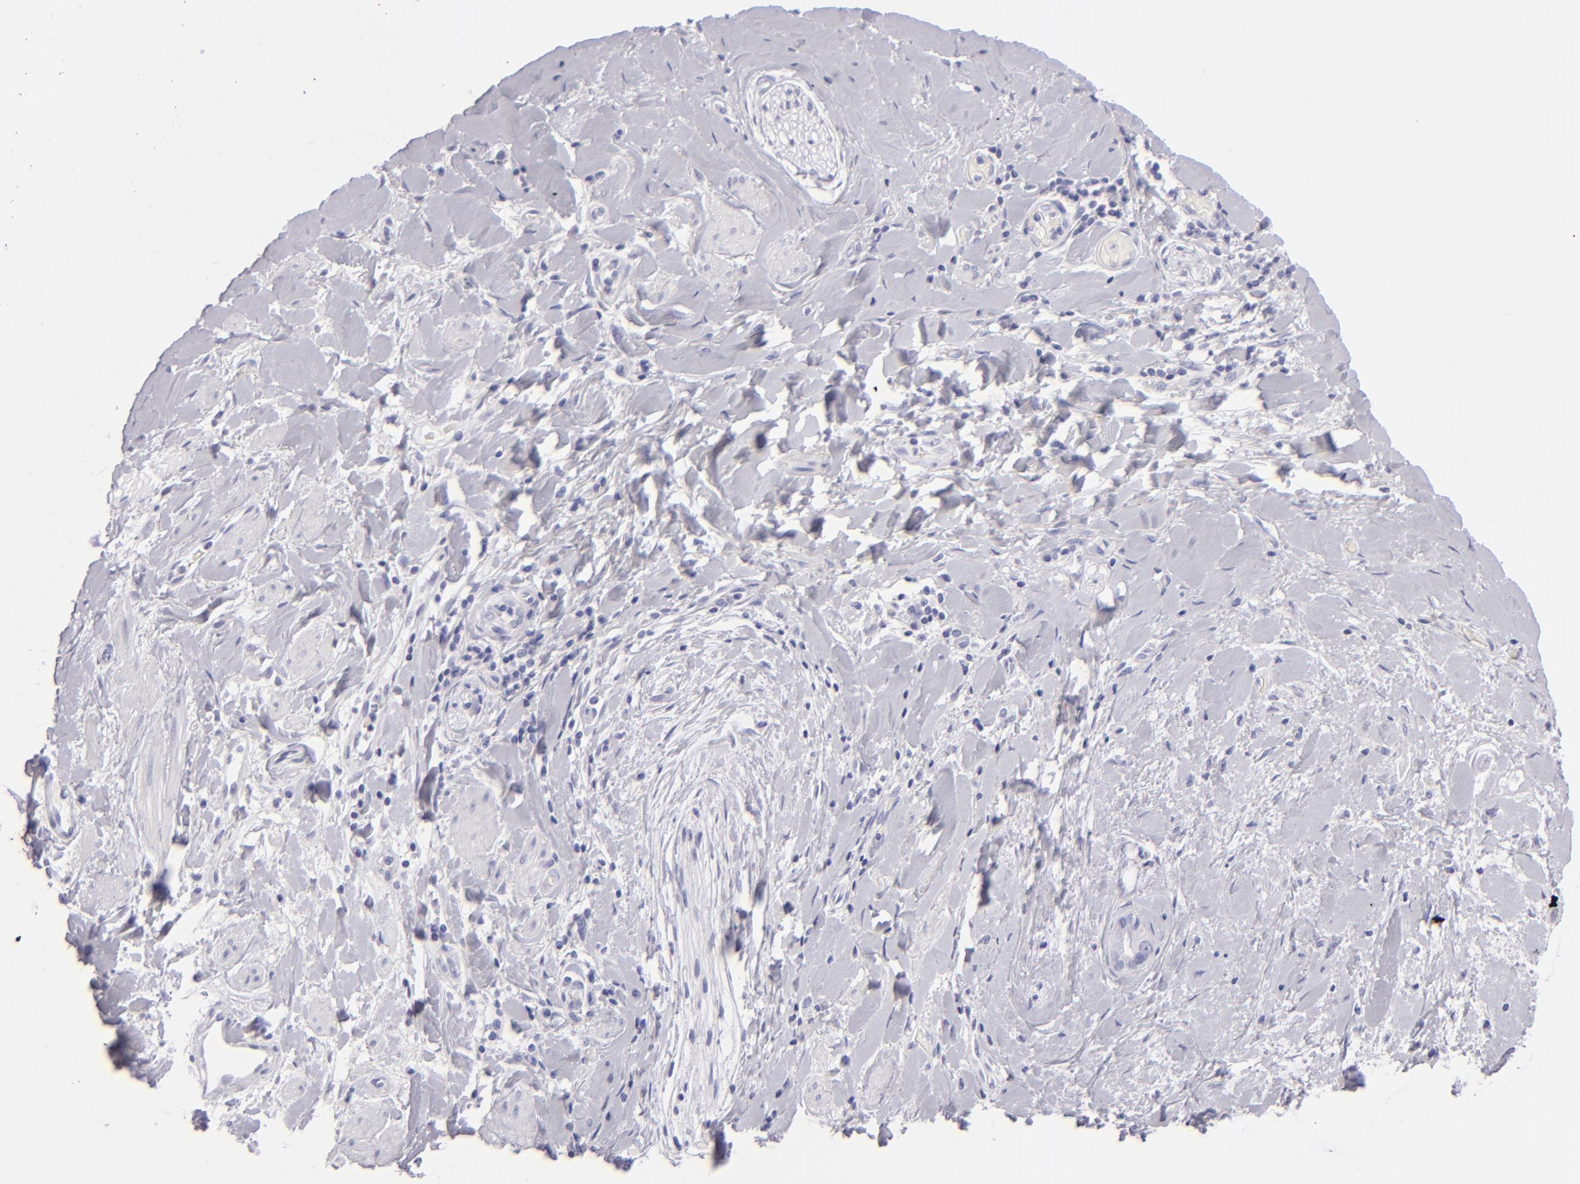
{"staining": {"intensity": "negative", "quantity": "none", "location": "none"}, "tissue": "liver cancer", "cell_type": "Tumor cells", "image_type": "cancer", "snomed": [{"axis": "morphology", "description": "Cholangiocarcinoma"}, {"axis": "topography", "description": "Liver"}], "caption": "Tumor cells are negative for brown protein staining in cholangiocarcinoma (liver).", "gene": "PVALB", "patient": {"sex": "female", "age": 65}}